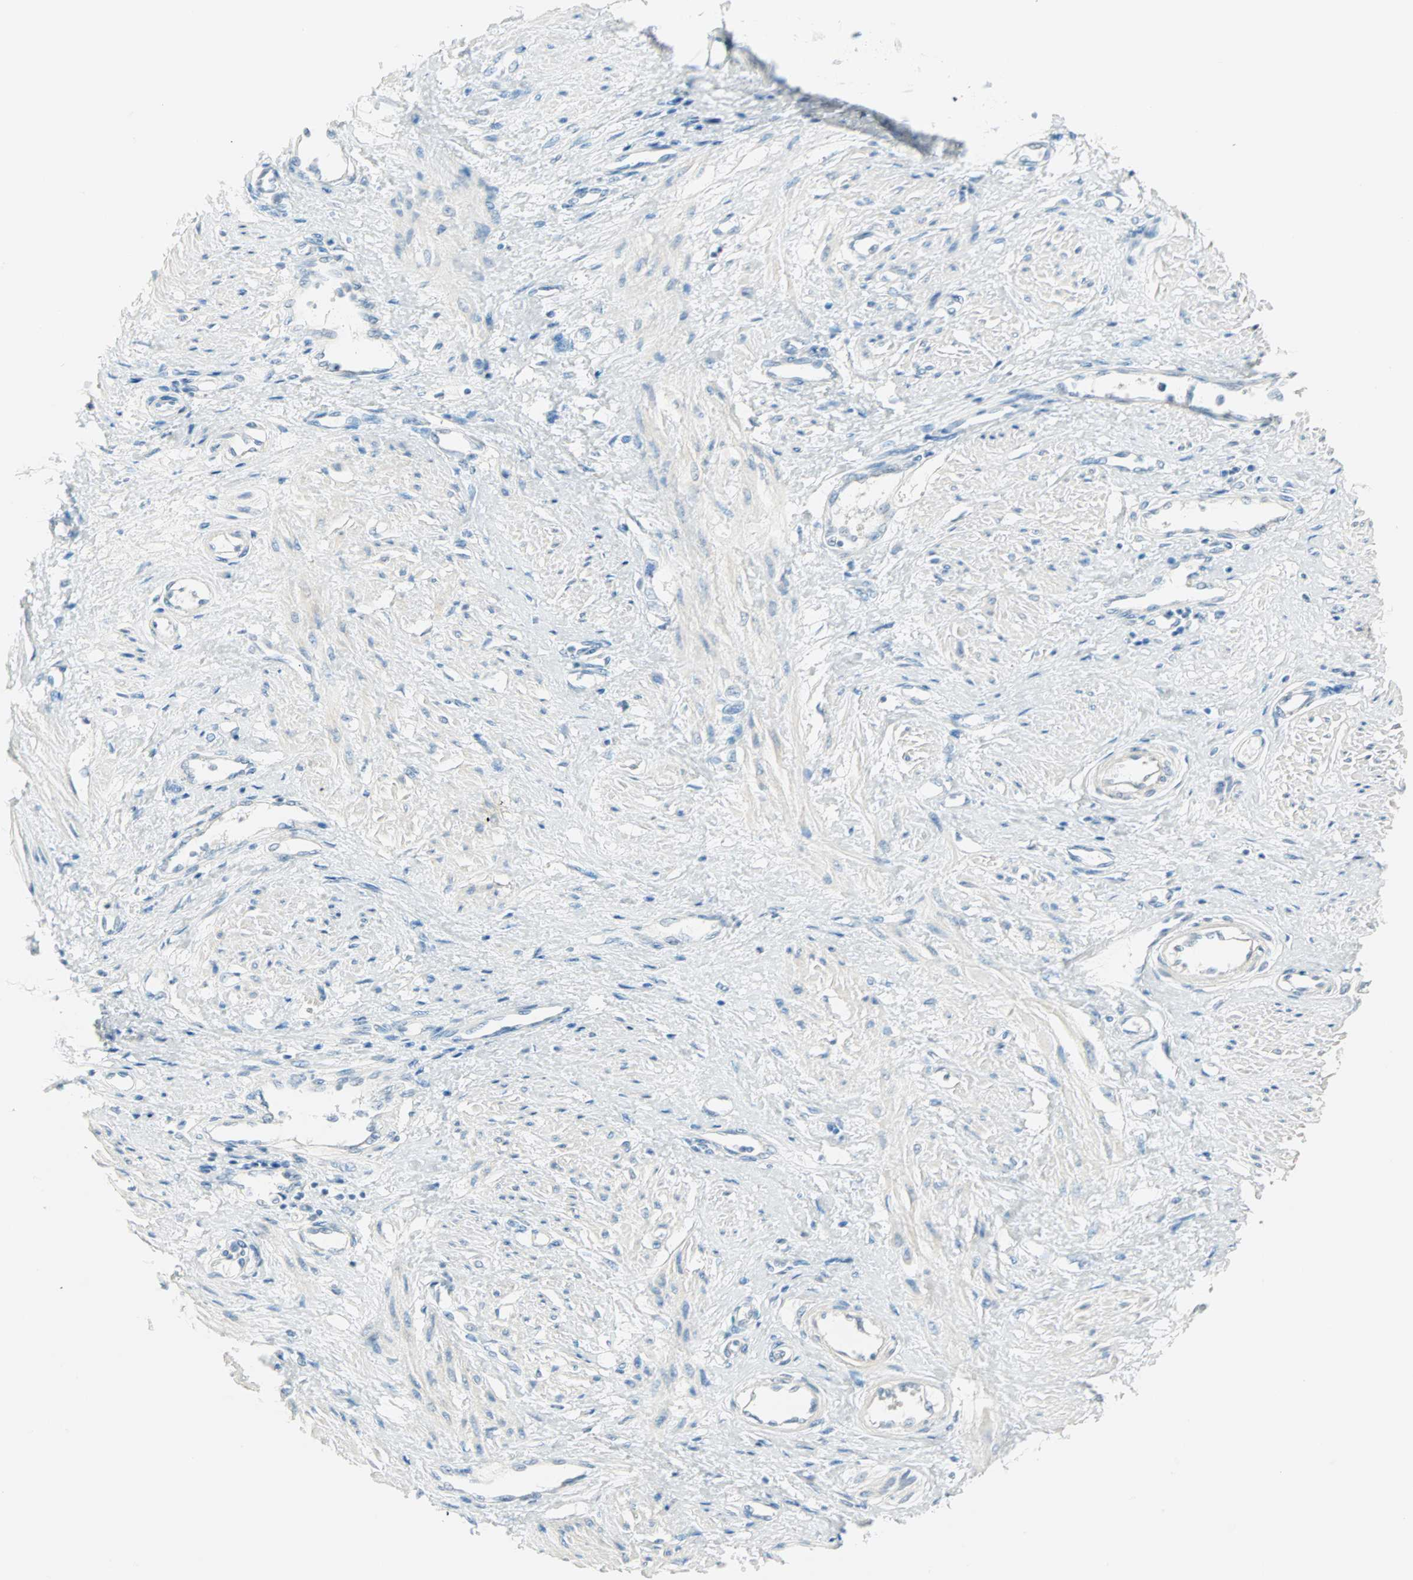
{"staining": {"intensity": "negative", "quantity": "none", "location": "none"}, "tissue": "smooth muscle", "cell_type": "Smooth muscle cells", "image_type": "normal", "snomed": [{"axis": "morphology", "description": "Normal tissue, NOS"}, {"axis": "topography", "description": "Smooth muscle"}, {"axis": "topography", "description": "Uterus"}], "caption": "Protein analysis of benign smooth muscle reveals no significant positivity in smooth muscle cells.", "gene": "ATF6", "patient": {"sex": "female", "age": 39}}